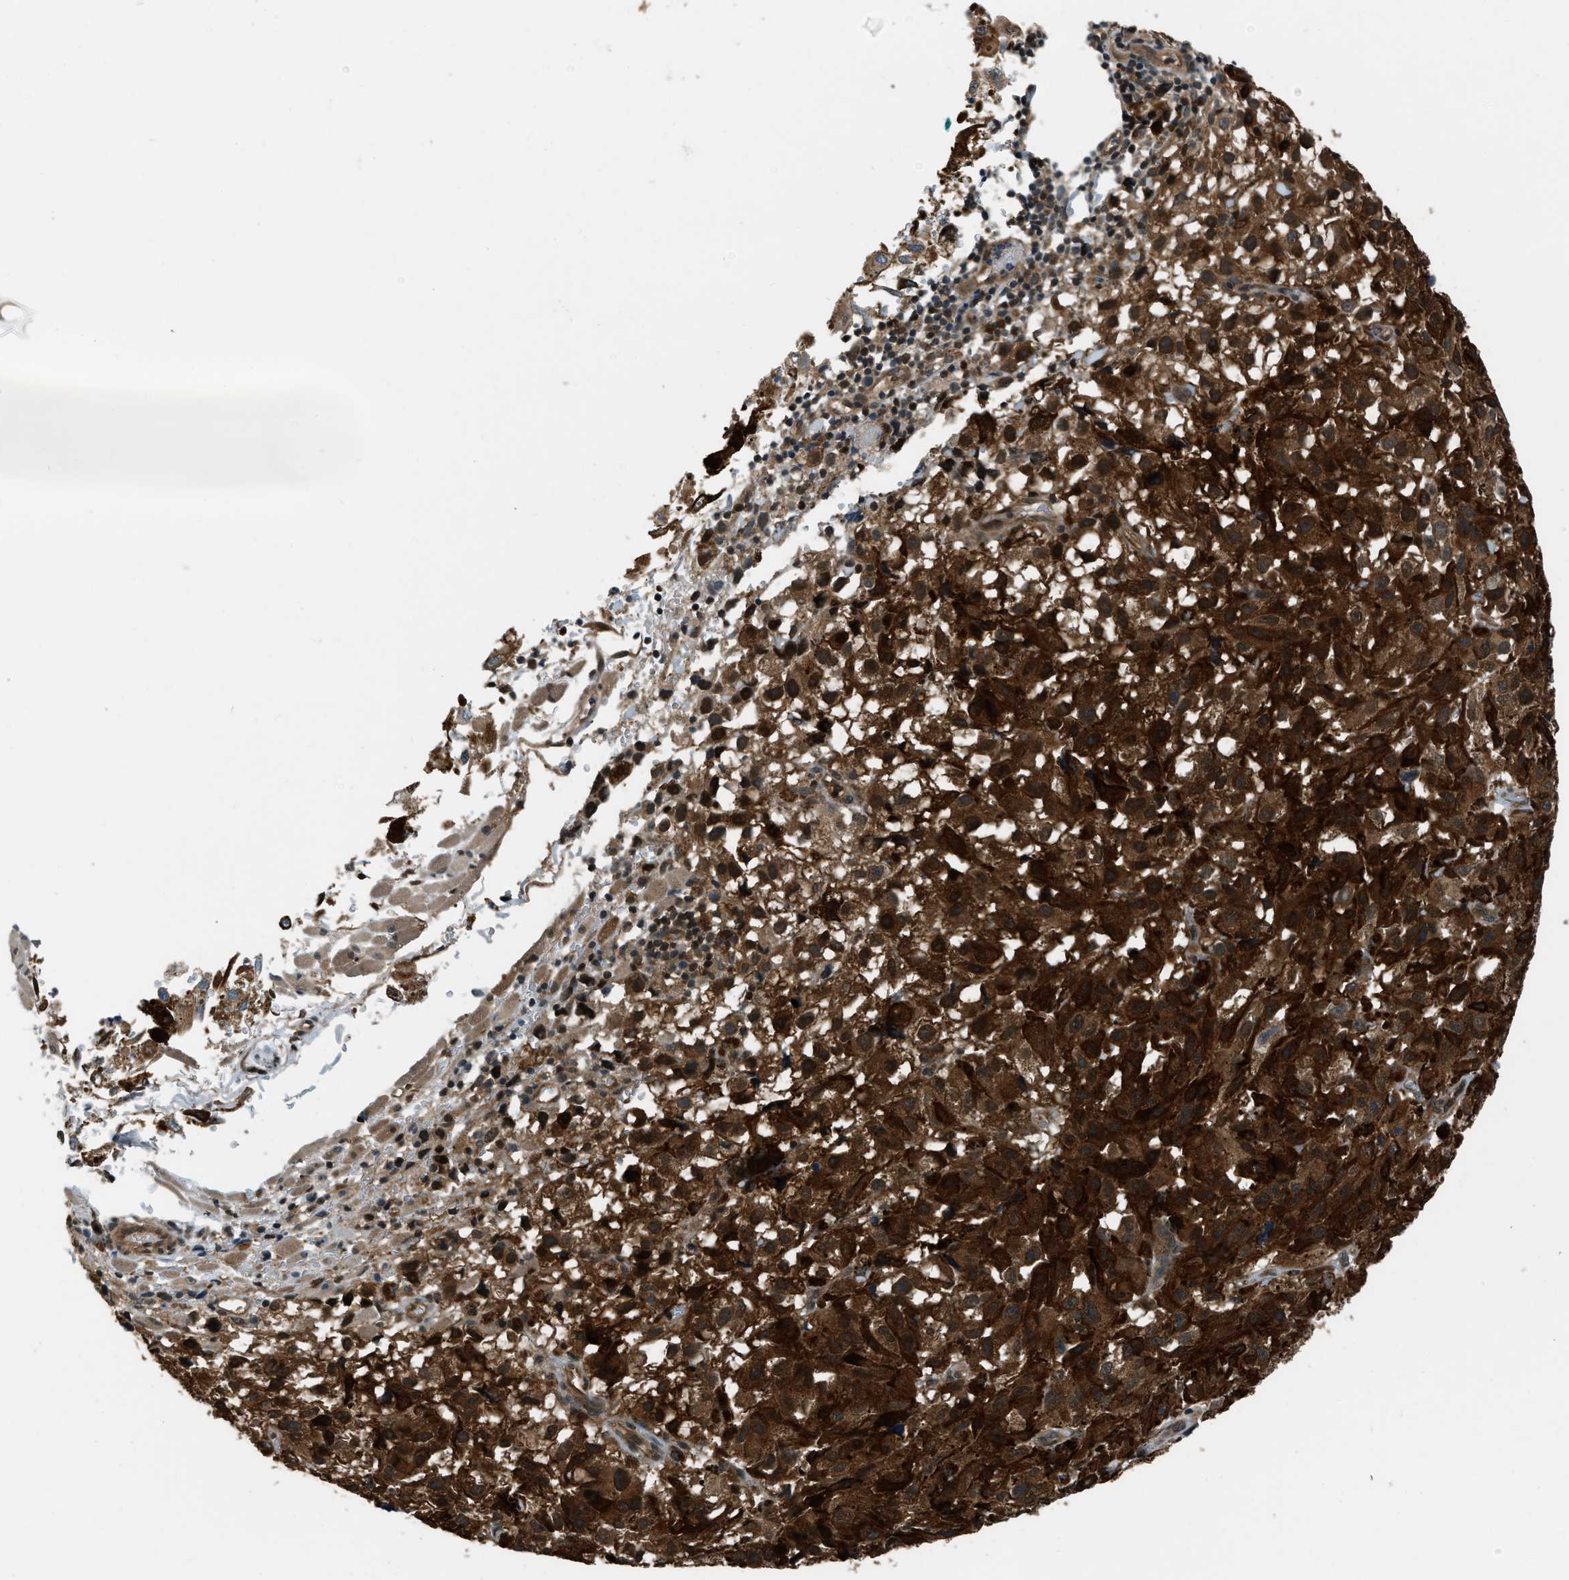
{"staining": {"intensity": "strong", "quantity": ">75%", "location": "cytoplasmic/membranous,nuclear"}, "tissue": "melanoma", "cell_type": "Tumor cells", "image_type": "cancer", "snomed": [{"axis": "morphology", "description": "Malignant melanoma, NOS"}, {"axis": "topography", "description": "Skin"}], "caption": "This image displays immunohistochemistry (IHC) staining of malignant melanoma, with high strong cytoplasmic/membranous and nuclear staining in approximately >75% of tumor cells.", "gene": "NUDCD3", "patient": {"sex": "female", "age": 104}}